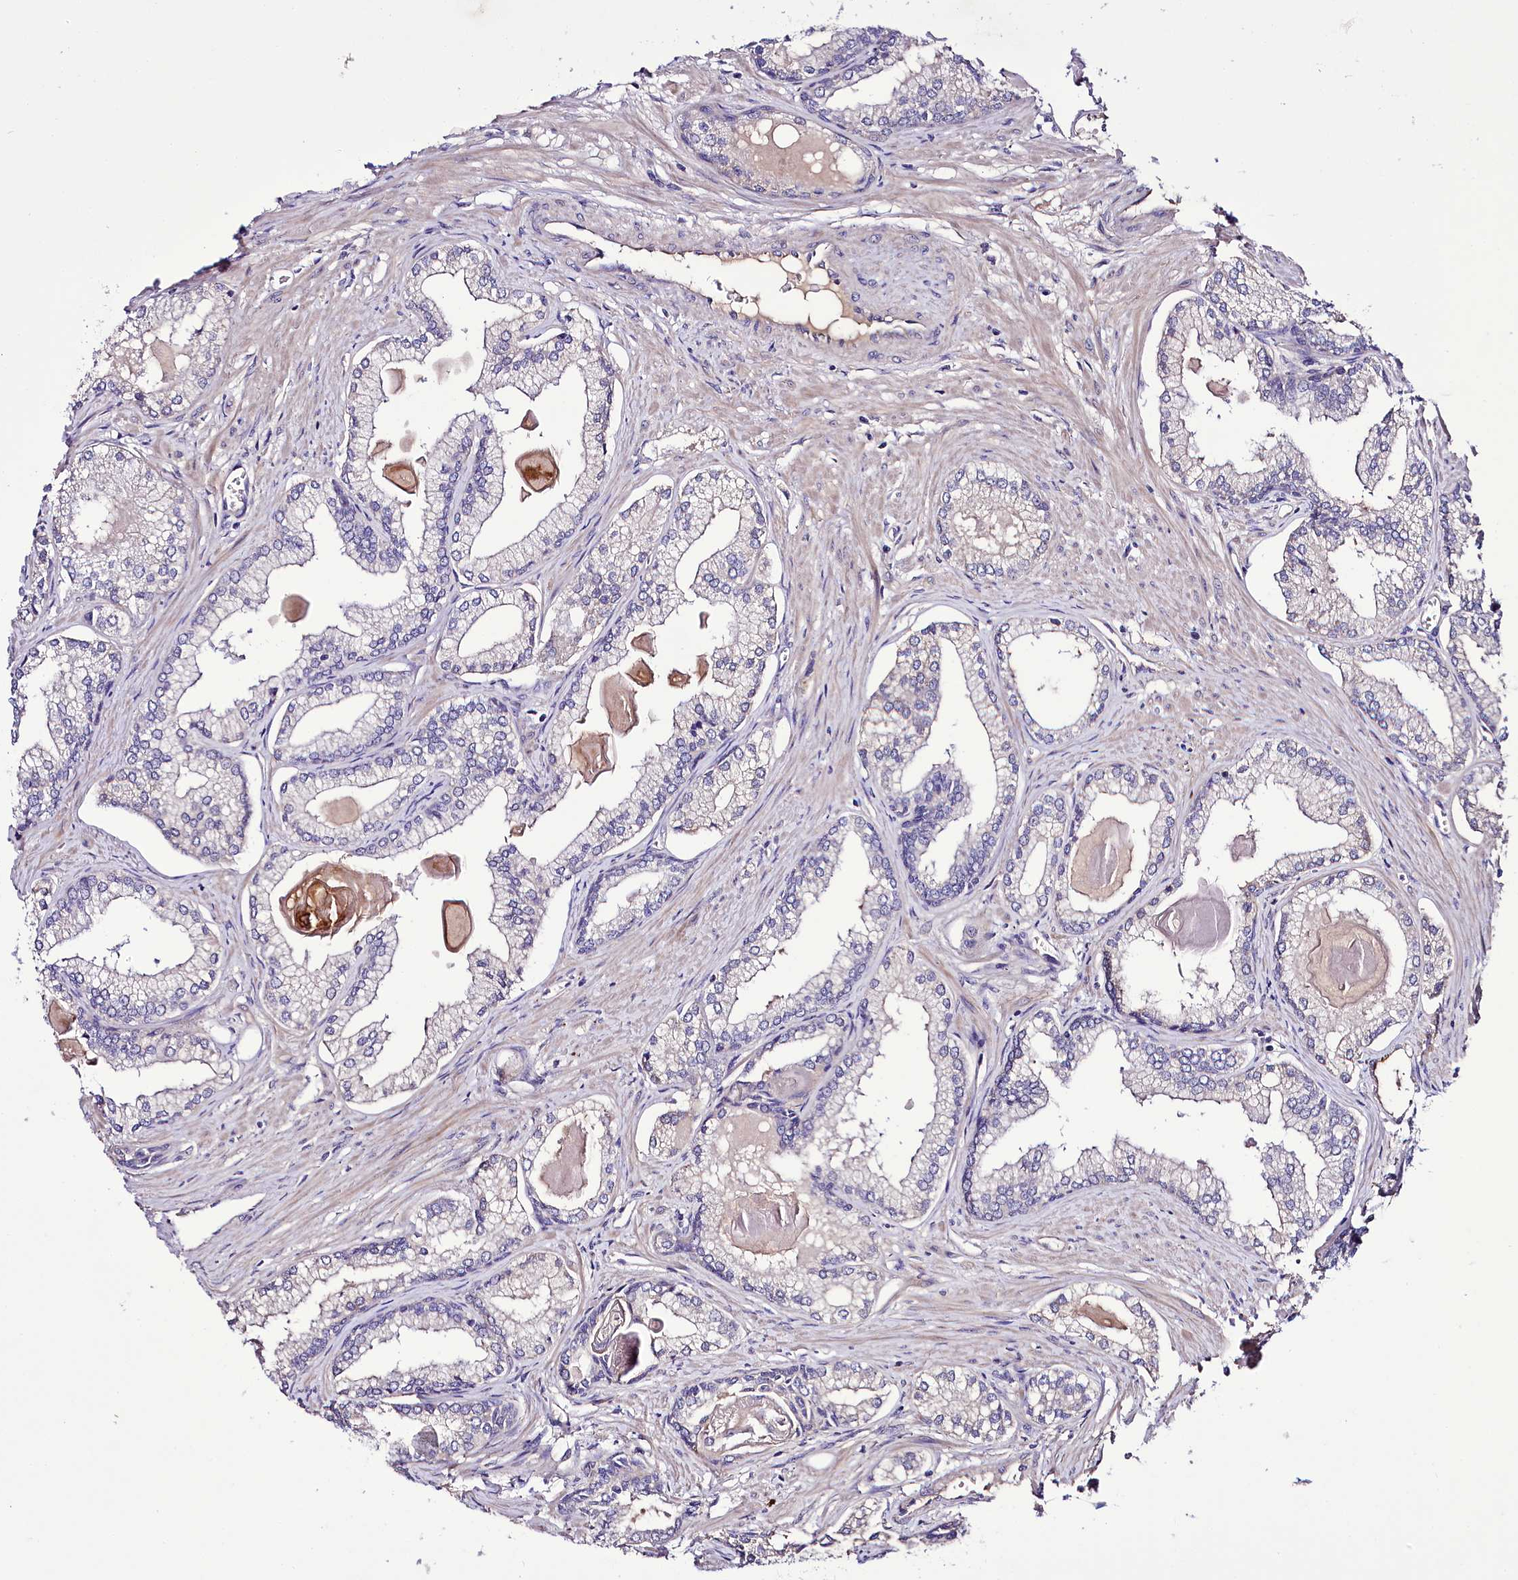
{"staining": {"intensity": "negative", "quantity": "none", "location": "none"}, "tissue": "prostate cancer", "cell_type": "Tumor cells", "image_type": "cancer", "snomed": [{"axis": "morphology", "description": "Adenocarcinoma, High grade"}, {"axis": "topography", "description": "Prostate"}], "caption": "Immunohistochemistry (IHC) image of neoplastic tissue: prostate high-grade adenocarcinoma stained with DAB (3,3'-diaminobenzidine) exhibits no significant protein staining in tumor cells.", "gene": "PPP1R32", "patient": {"sex": "male", "age": 68}}